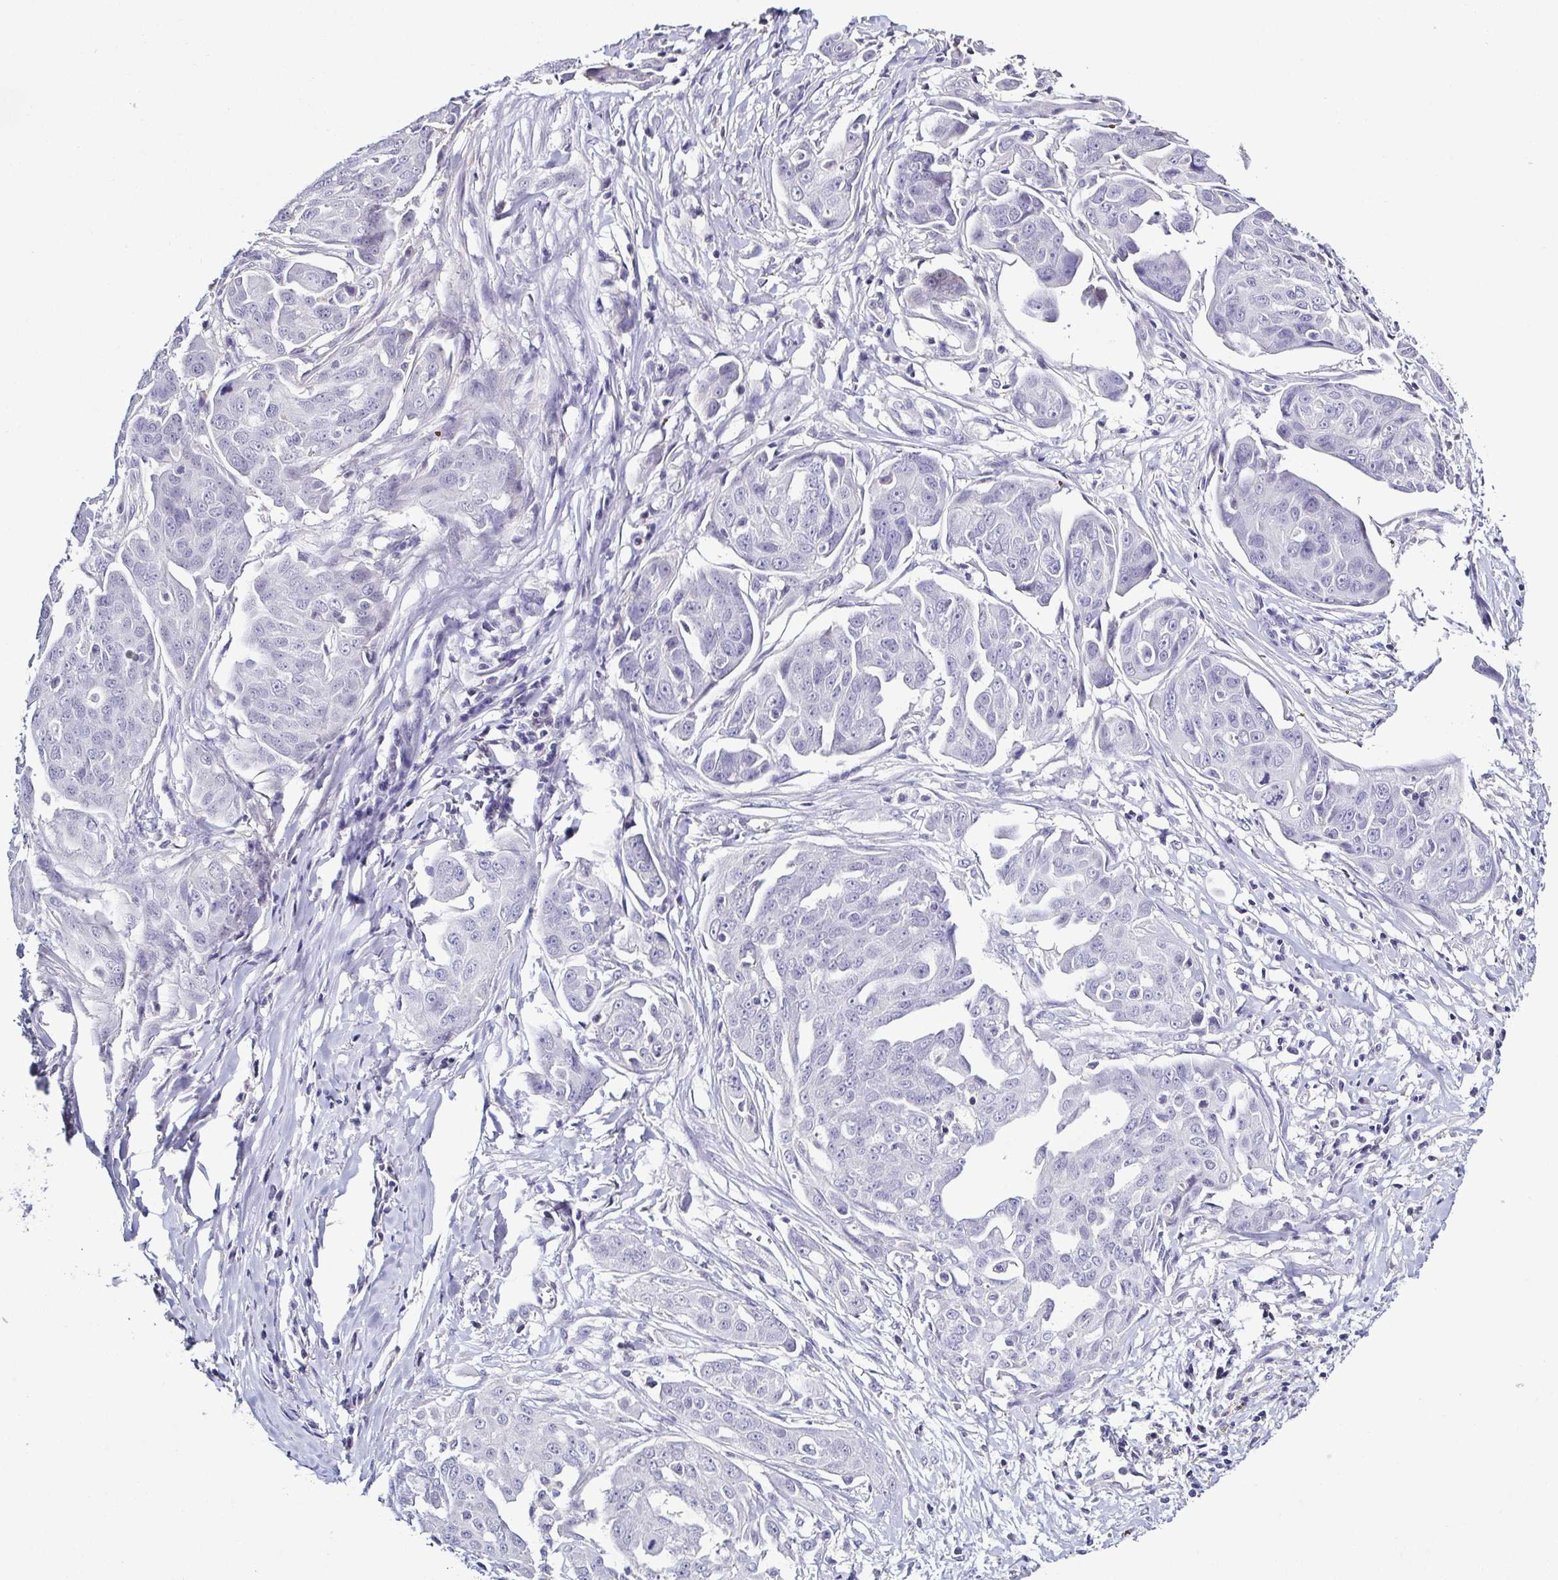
{"staining": {"intensity": "negative", "quantity": "none", "location": "none"}, "tissue": "ovarian cancer", "cell_type": "Tumor cells", "image_type": "cancer", "snomed": [{"axis": "morphology", "description": "Carcinoma, endometroid"}, {"axis": "topography", "description": "Ovary"}], "caption": "Ovarian cancer (endometroid carcinoma) was stained to show a protein in brown. There is no significant staining in tumor cells. Nuclei are stained in blue.", "gene": "TNNT2", "patient": {"sex": "female", "age": 70}}